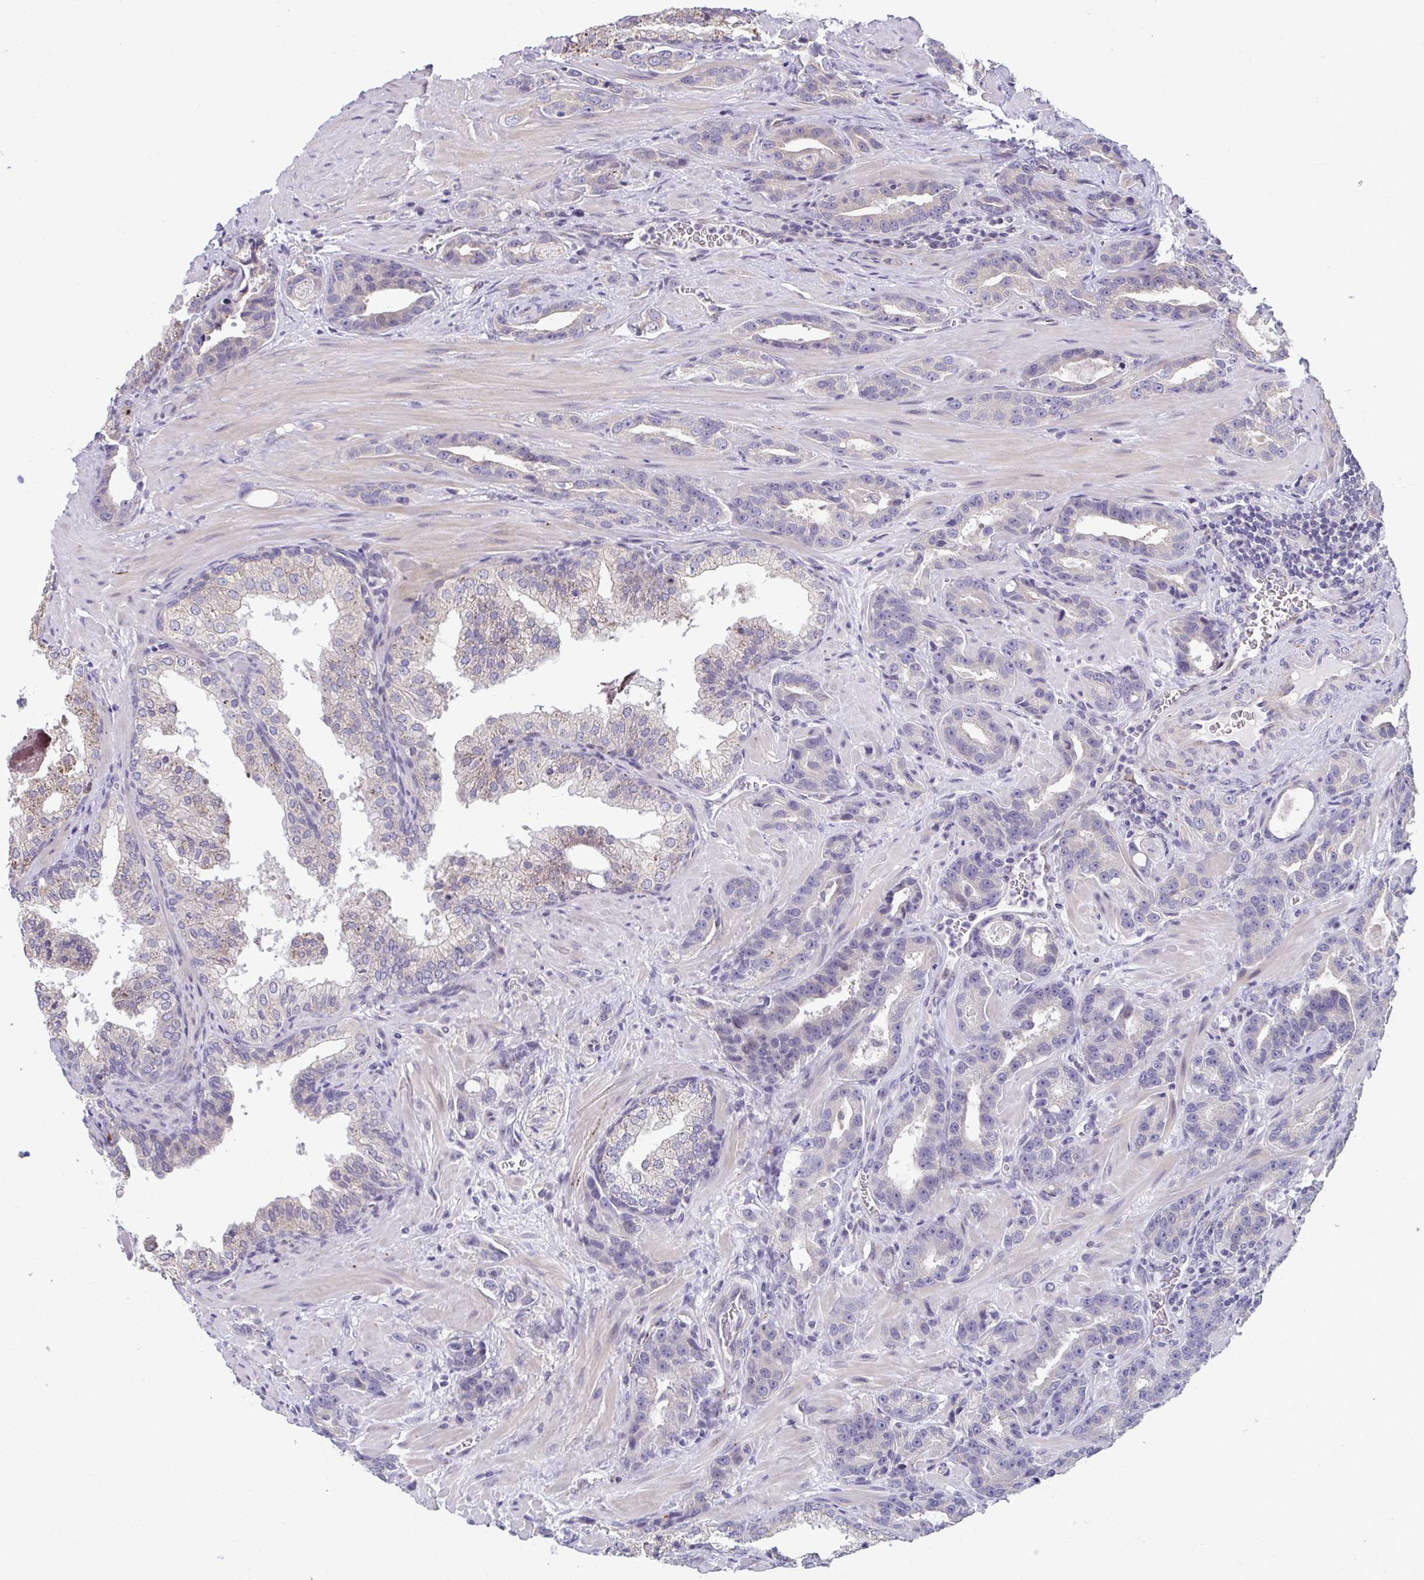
{"staining": {"intensity": "negative", "quantity": "none", "location": "none"}, "tissue": "prostate cancer", "cell_type": "Tumor cells", "image_type": "cancer", "snomed": [{"axis": "morphology", "description": "Adenocarcinoma, High grade"}, {"axis": "topography", "description": "Prostate"}], "caption": "DAB (3,3'-diaminobenzidine) immunohistochemical staining of prostate cancer (high-grade adenocarcinoma) reveals no significant expression in tumor cells.", "gene": "ODF1", "patient": {"sex": "male", "age": 65}}